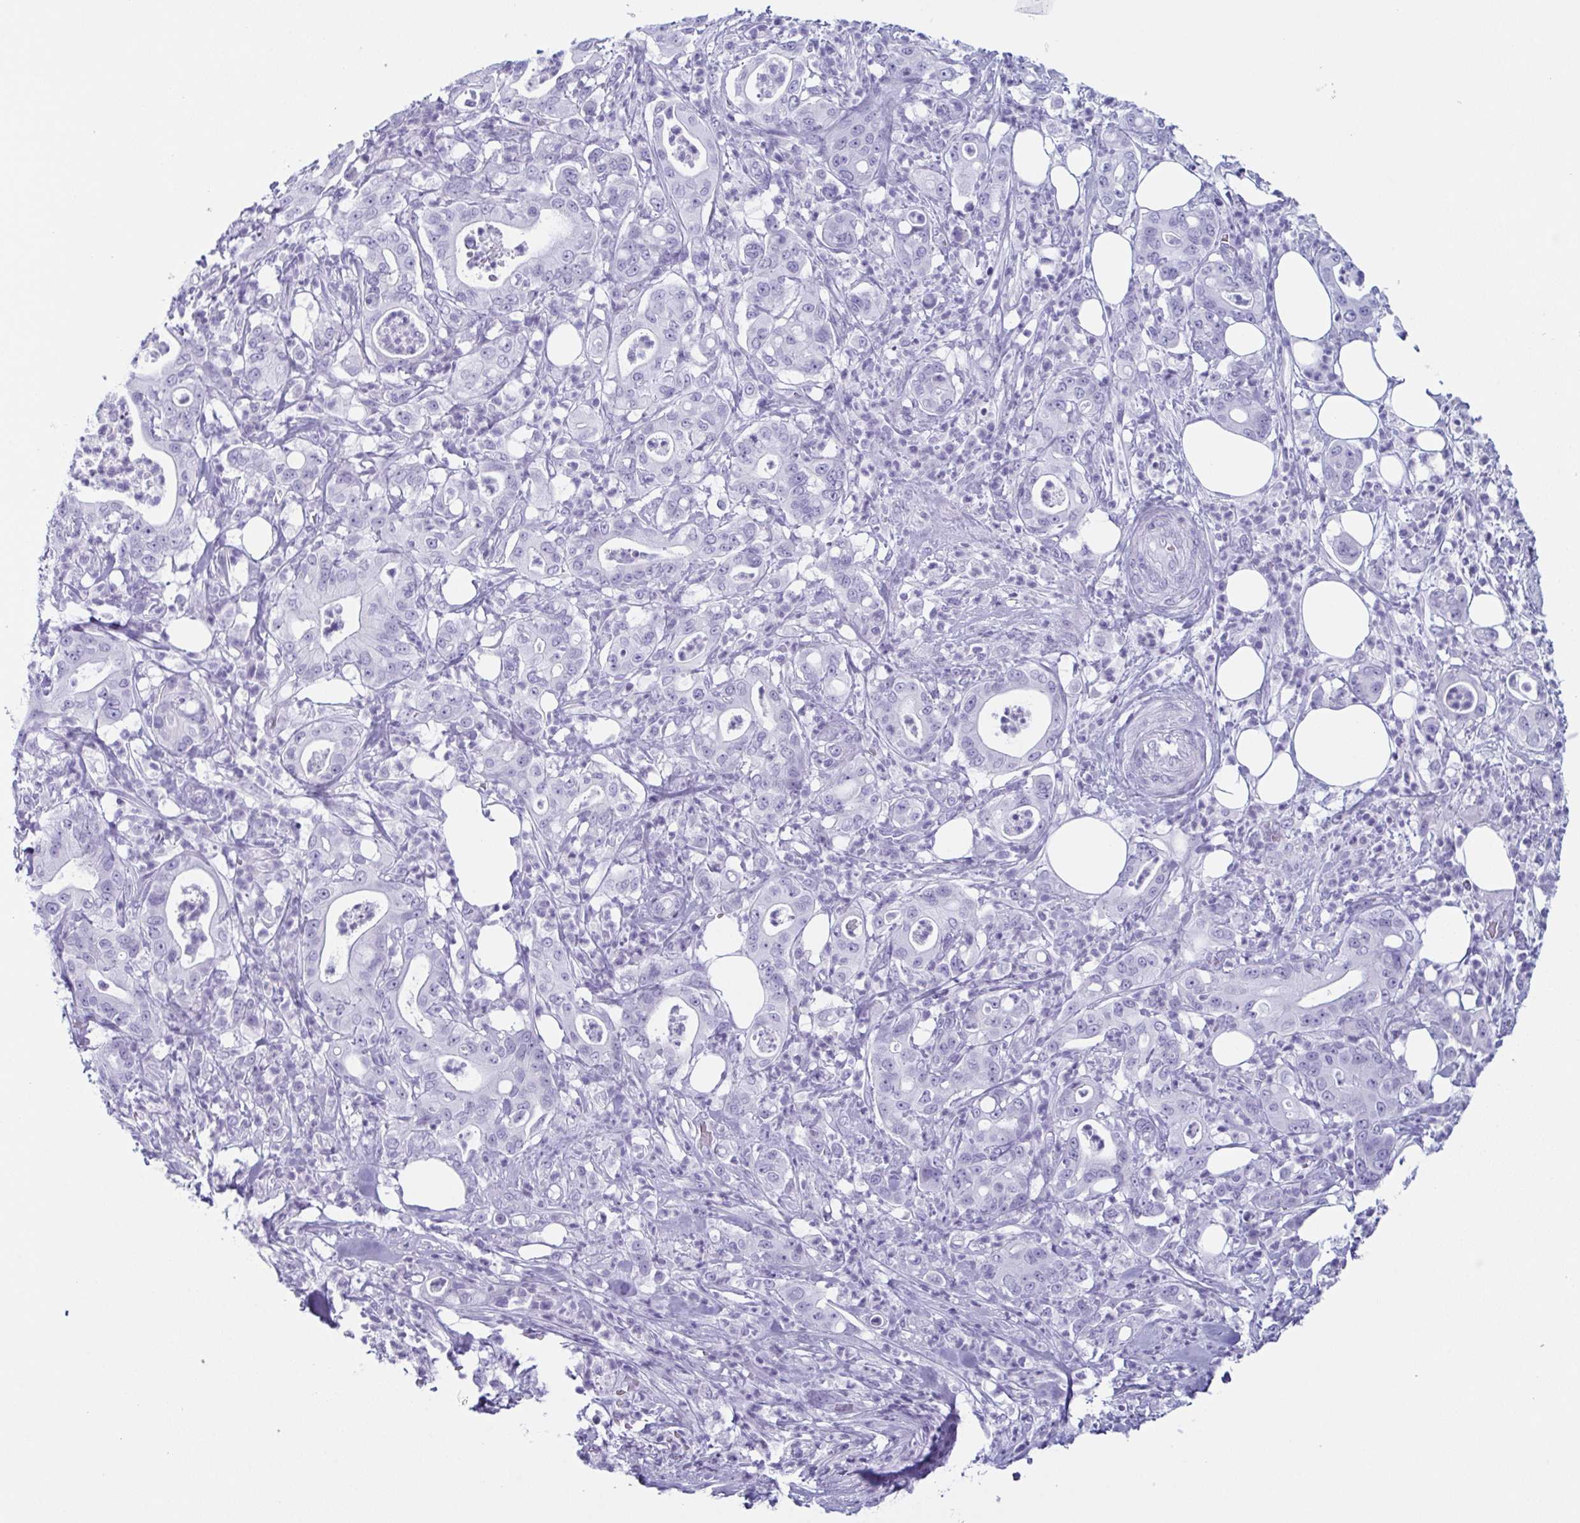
{"staining": {"intensity": "negative", "quantity": "none", "location": "none"}, "tissue": "pancreatic cancer", "cell_type": "Tumor cells", "image_type": "cancer", "snomed": [{"axis": "morphology", "description": "Adenocarcinoma, NOS"}, {"axis": "topography", "description": "Pancreas"}], "caption": "The micrograph demonstrates no staining of tumor cells in pancreatic cancer. The staining is performed using DAB (3,3'-diaminobenzidine) brown chromogen with nuclei counter-stained in using hematoxylin.", "gene": "ENKUR", "patient": {"sex": "male", "age": 71}}